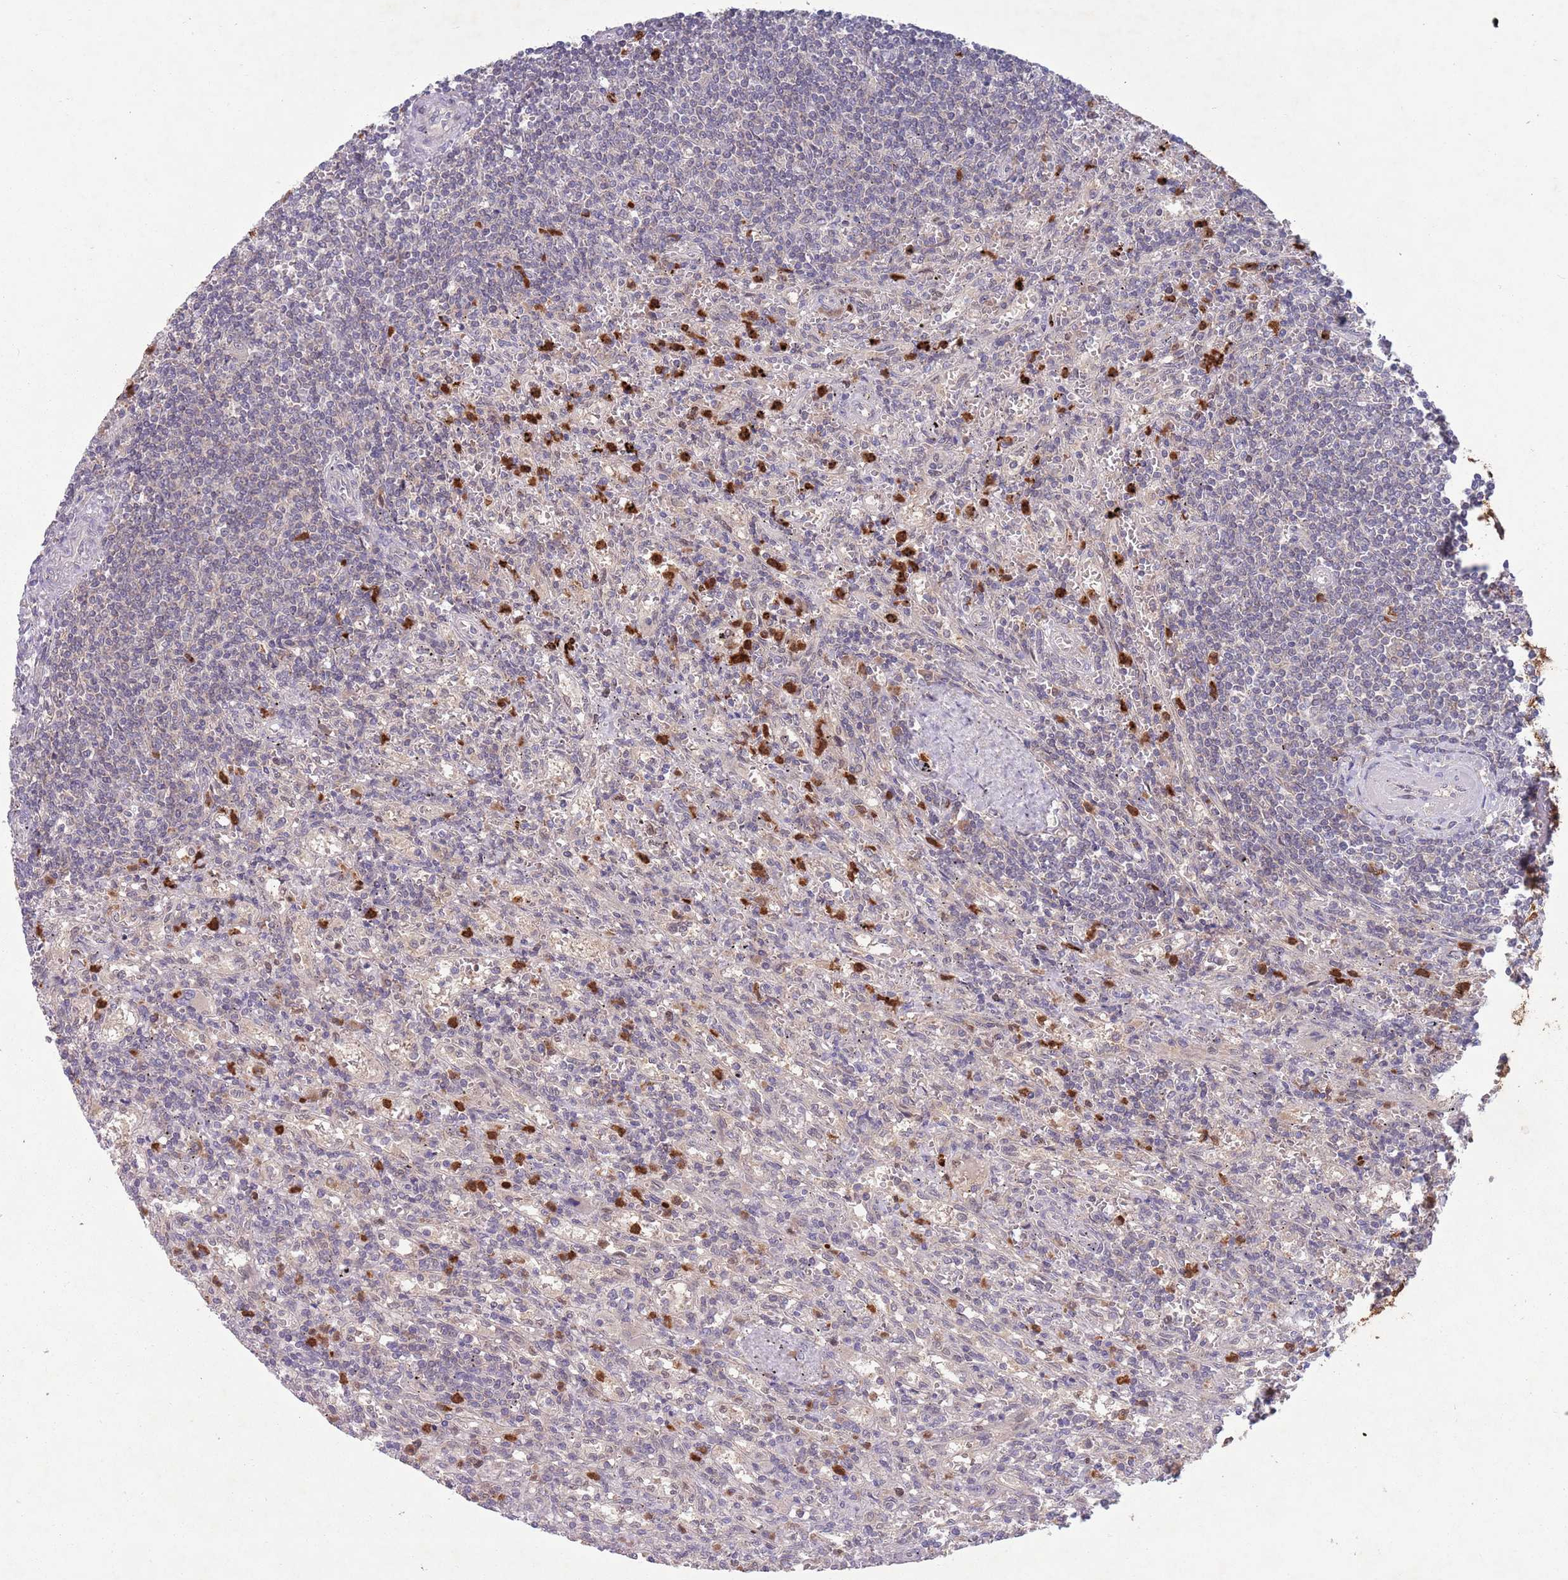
{"staining": {"intensity": "negative", "quantity": "none", "location": "none"}, "tissue": "lymphoma", "cell_type": "Tumor cells", "image_type": "cancer", "snomed": [{"axis": "morphology", "description": "Malignant lymphoma, non-Hodgkin's type, Low grade"}, {"axis": "topography", "description": "Spleen"}], "caption": "High power microscopy image of an immunohistochemistry (IHC) histopathology image of malignant lymphoma, non-Hodgkin's type (low-grade), revealing no significant positivity in tumor cells. (DAB immunohistochemistry, high magnification).", "gene": "TYW1", "patient": {"sex": "male", "age": 76}}